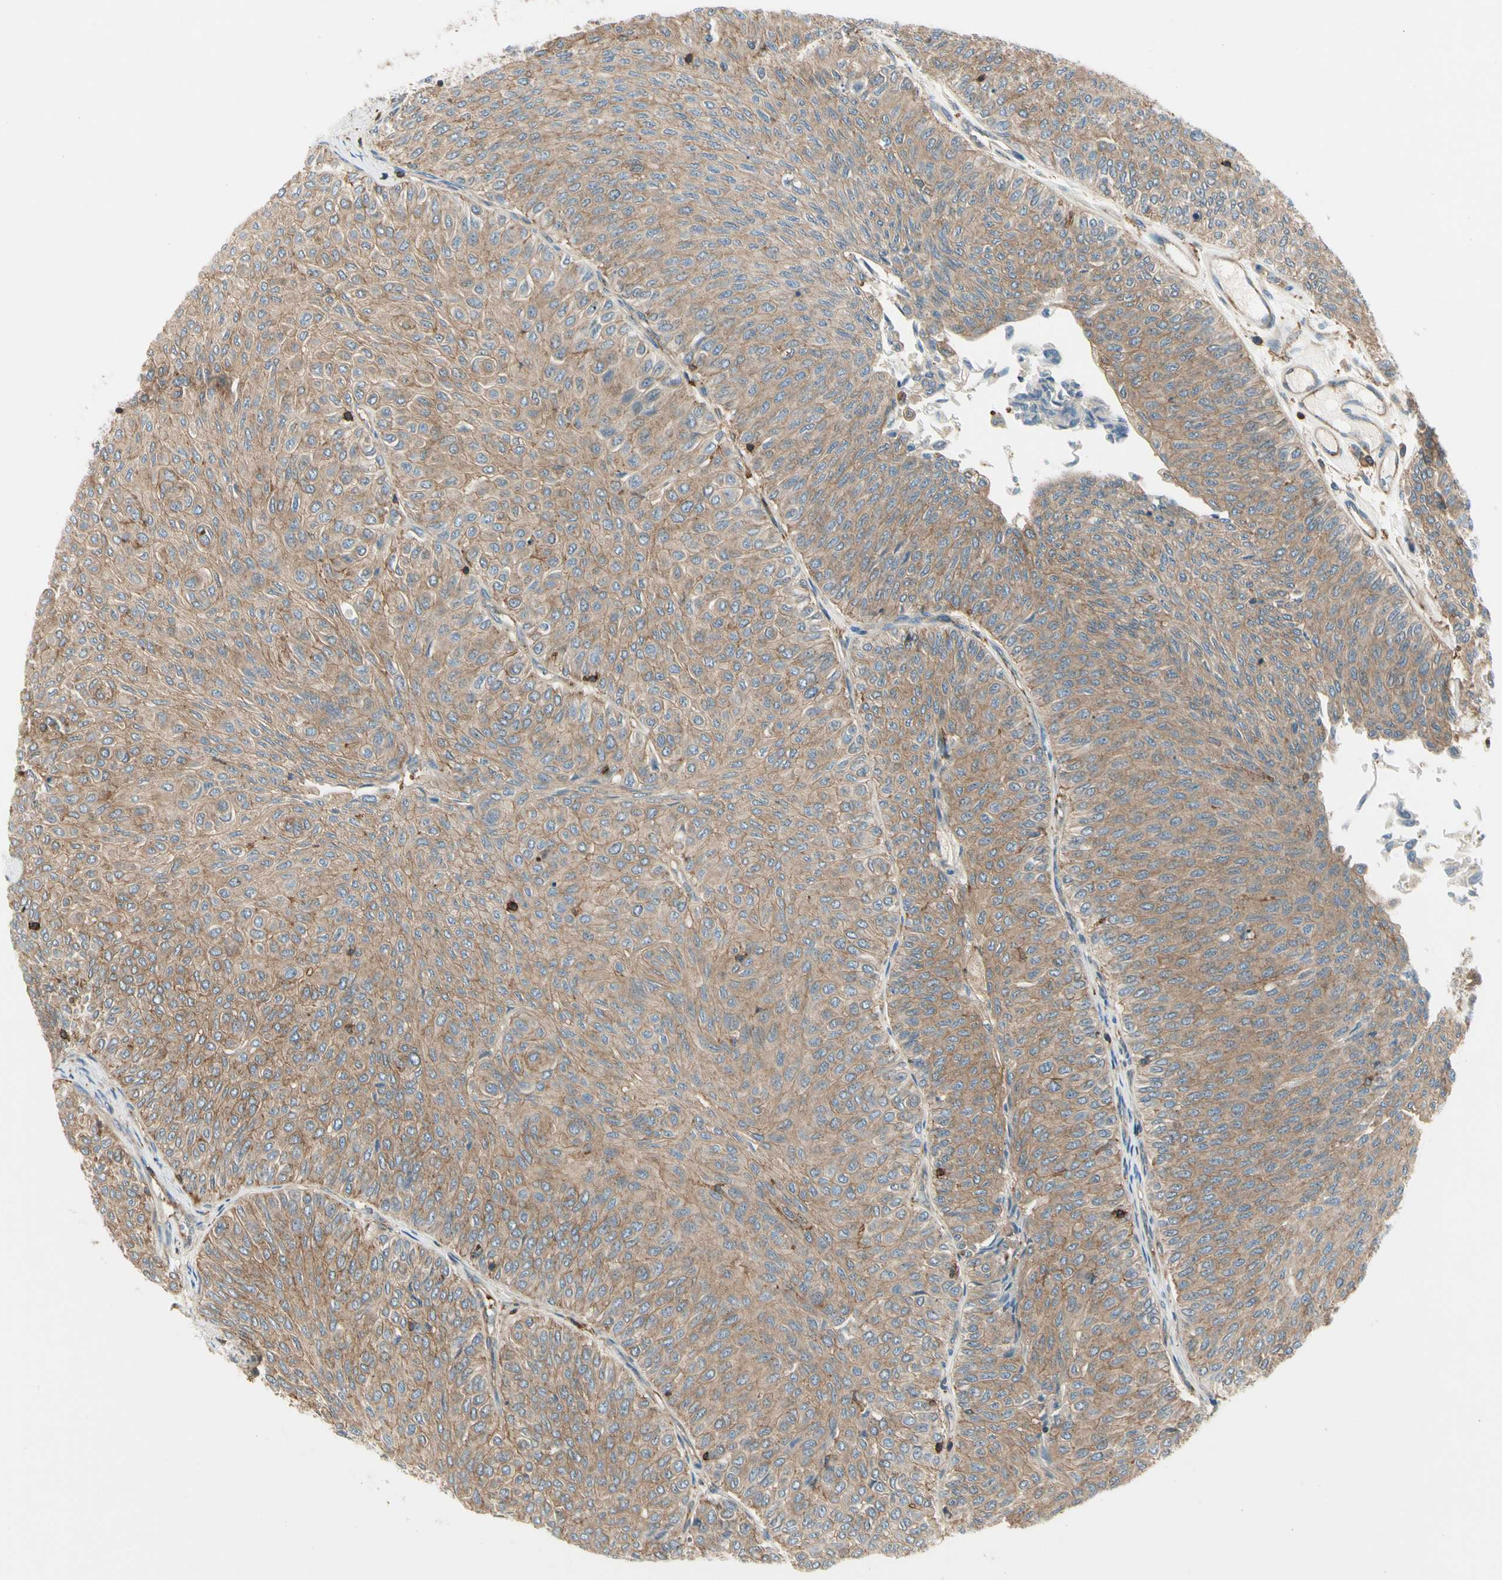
{"staining": {"intensity": "moderate", "quantity": ">75%", "location": "cytoplasmic/membranous"}, "tissue": "urothelial cancer", "cell_type": "Tumor cells", "image_type": "cancer", "snomed": [{"axis": "morphology", "description": "Urothelial carcinoma, Low grade"}, {"axis": "topography", "description": "Urinary bladder"}], "caption": "Immunohistochemical staining of urothelial carcinoma (low-grade) exhibits medium levels of moderate cytoplasmic/membranous protein staining in approximately >75% of tumor cells.", "gene": "CAPZA2", "patient": {"sex": "male", "age": 78}}